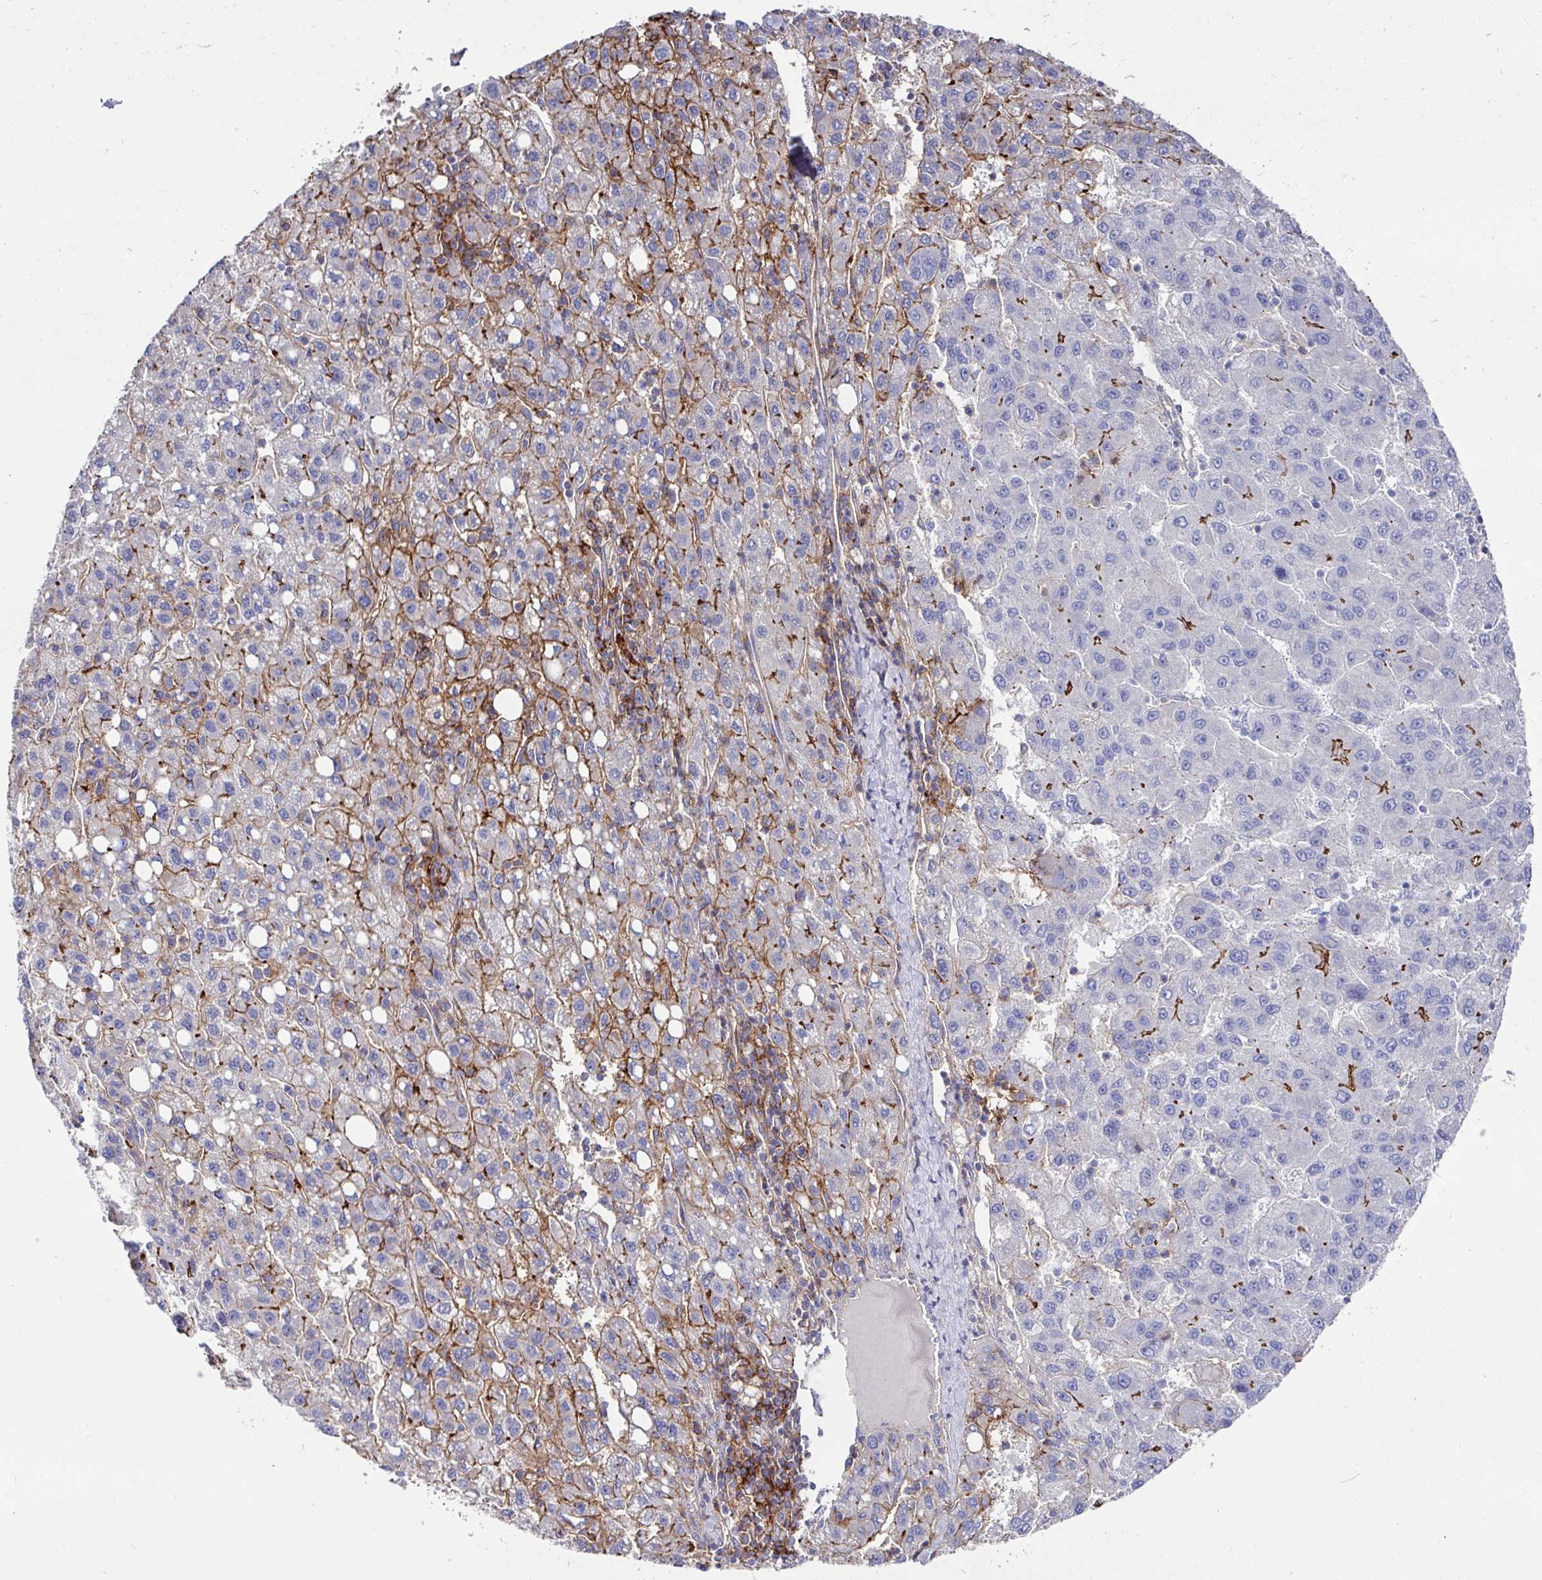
{"staining": {"intensity": "moderate", "quantity": "25%-75%", "location": "cytoplasmic/membranous"}, "tissue": "liver cancer", "cell_type": "Tumor cells", "image_type": "cancer", "snomed": [{"axis": "morphology", "description": "Carcinoma, Hepatocellular, NOS"}, {"axis": "topography", "description": "Liver"}], "caption": "Immunohistochemistry staining of hepatocellular carcinoma (liver), which exhibits medium levels of moderate cytoplasmic/membranous staining in about 25%-75% of tumor cells indicating moderate cytoplasmic/membranous protein positivity. The staining was performed using DAB (brown) for protein detection and nuclei were counterstained in hematoxylin (blue).", "gene": "CLDN1", "patient": {"sex": "female", "age": 82}}